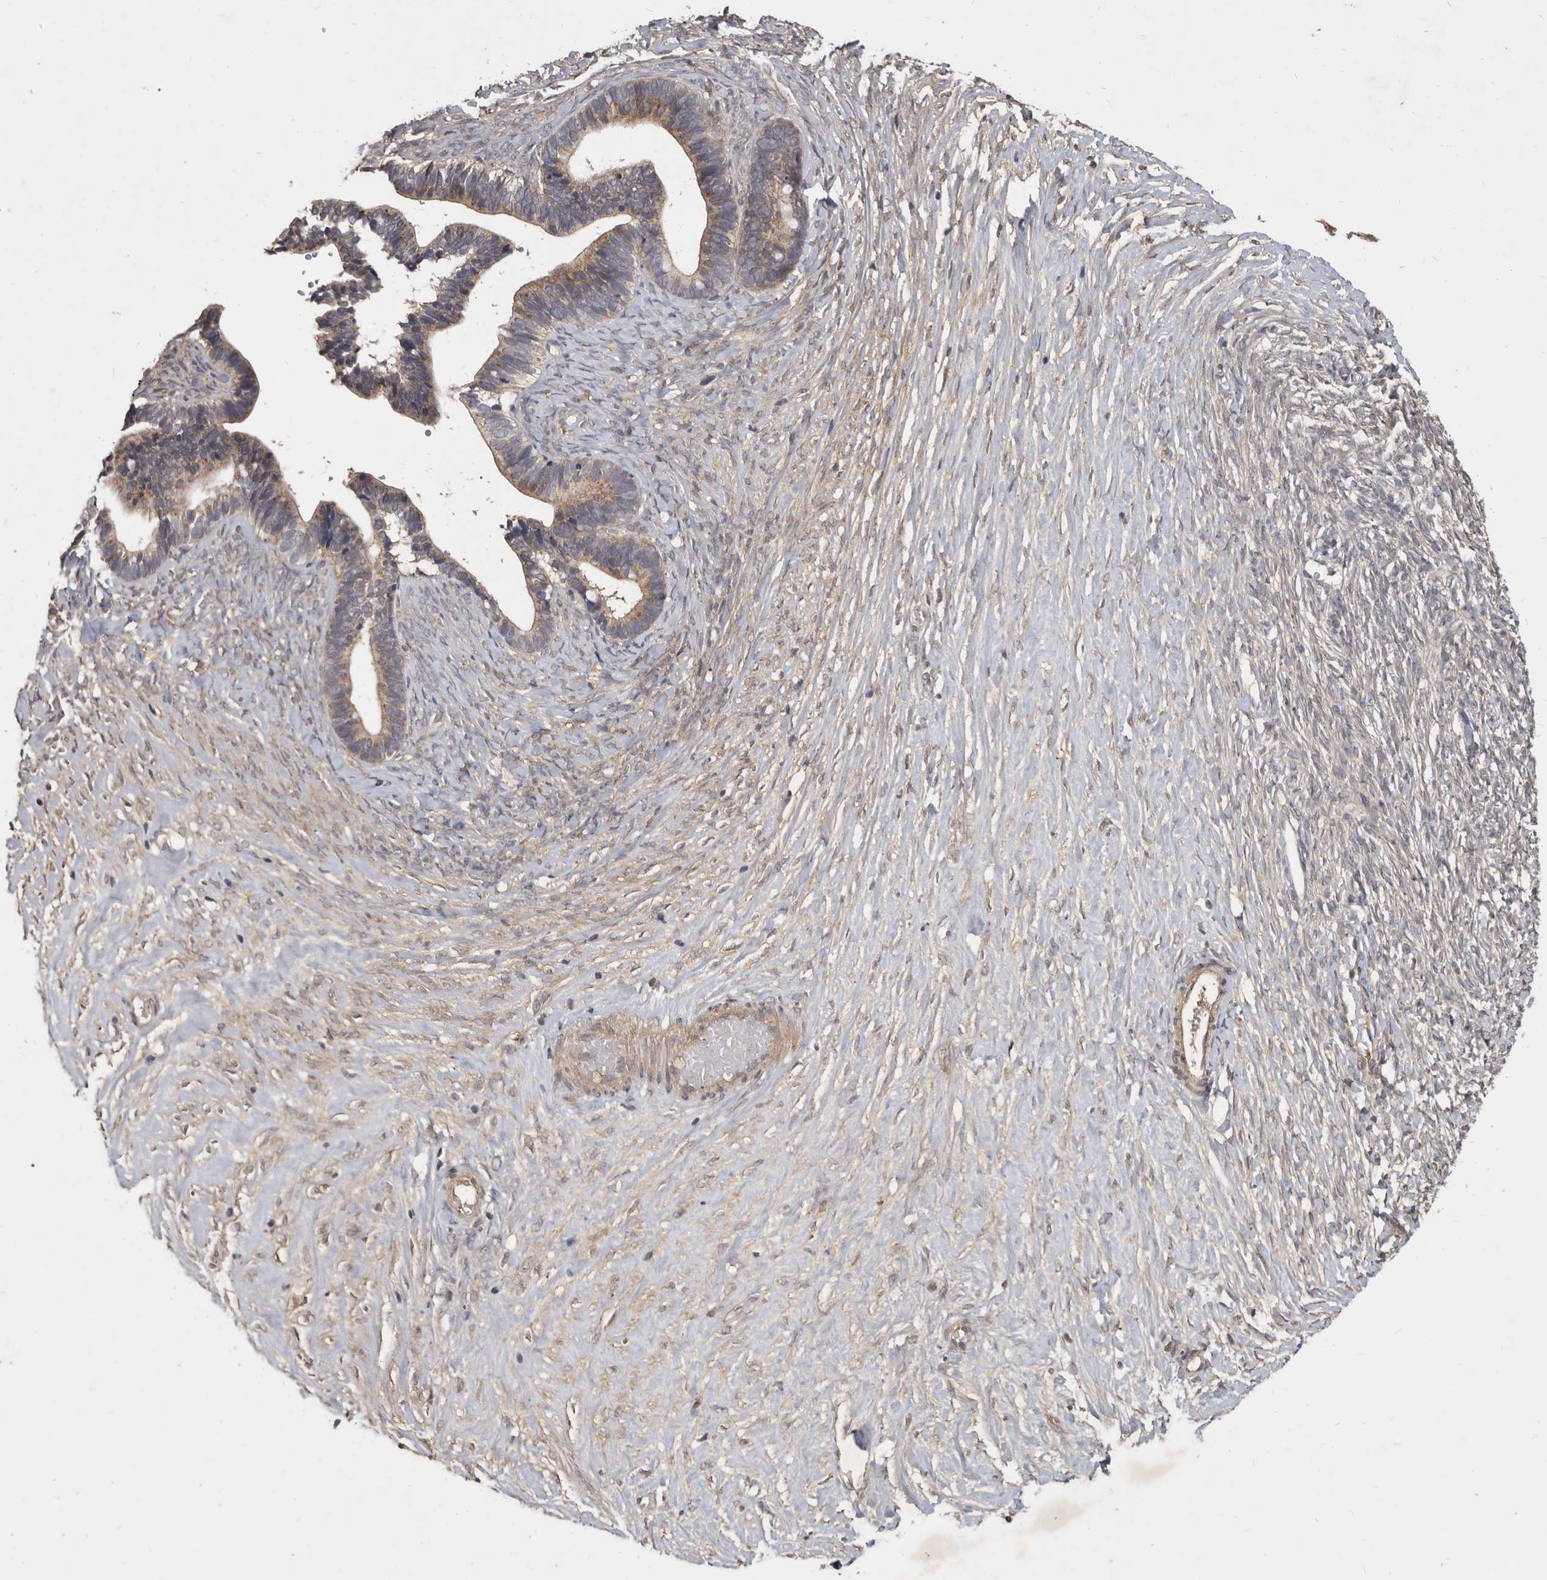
{"staining": {"intensity": "weak", "quantity": ">75%", "location": "cytoplasmic/membranous"}, "tissue": "ovarian cancer", "cell_type": "Tumor cells", "image_type": "cancer", "snomed": [{"axis": "morphology", "description": "Cystadenocarcinoma, serous, NOS"}, {"axis": "topography", "description": "Ovary"}], "caption": "Protein staining of ovarian cancer (serous cystadenocarcinoma) tissue shows weak cytoplasmic/membranous positivity in approximately >75% of tumor cells. Ihc stains the protein in brown and the nuclei are stained blue.", "gene": "DNAJC28", "patient": {"sex": "female", "age": 56}}